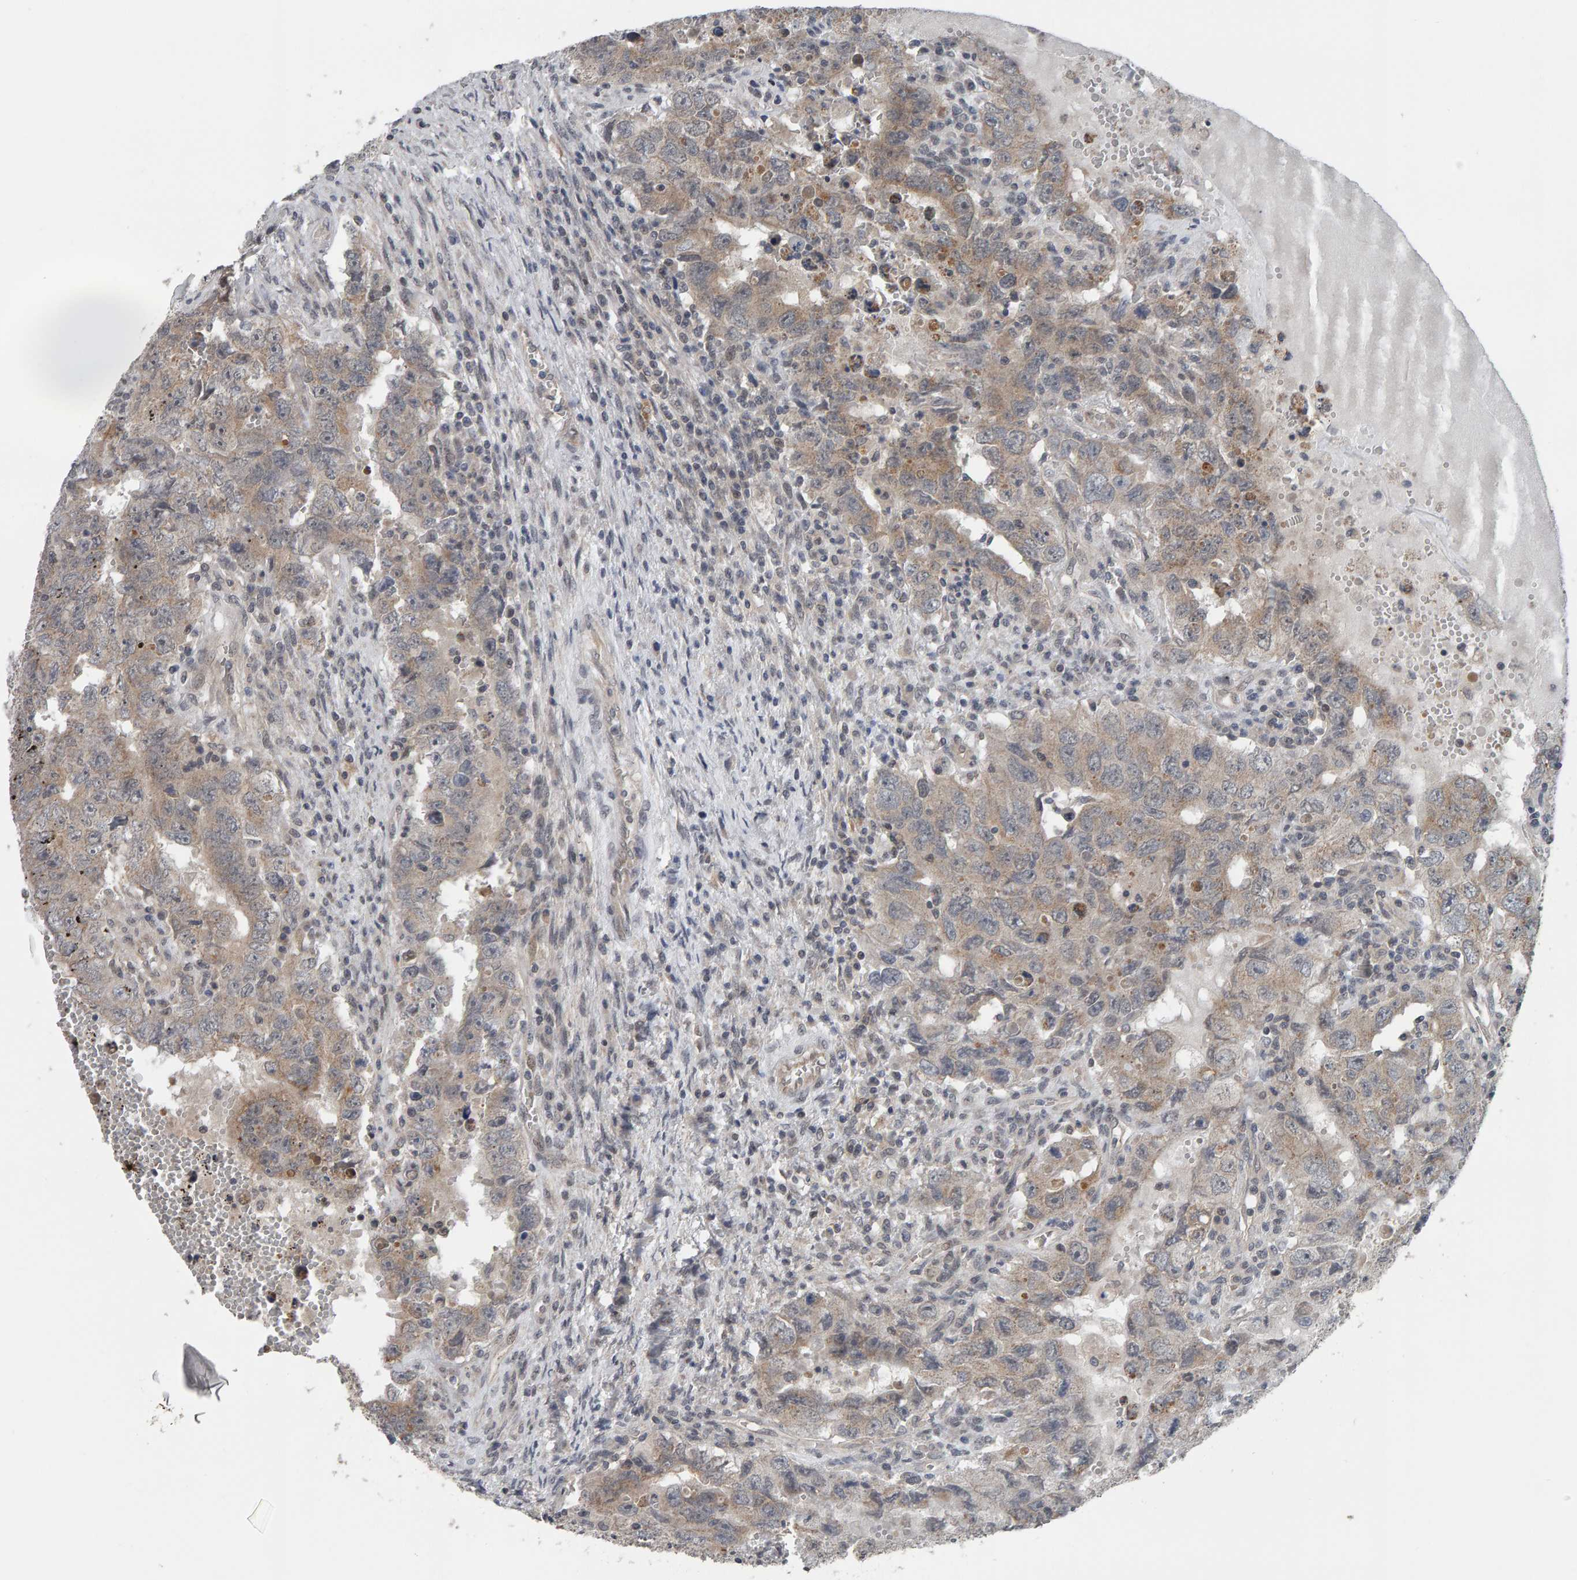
{"staining": {"intensity": "weak", "quantity": ">75%", "location": "cytoplasmic/membranous"}, "tissue": "testis cancer", "cell_type": "Tumor cells", "image_type": "cancer", "snomed": [{"axis": "morphology", "description": "Carcinoma, Embryonal, NOS"}, {"axis": "topography", "description": "Testis"}], "caption": "Embryonal carcinoma (testis) stained with immunohistochemistry demonstrates weak cytoplasmic/membranous staining in about >75% of tumor cells.", "gene": "COASY", "patient": {"sex": "male", "age": 26}}